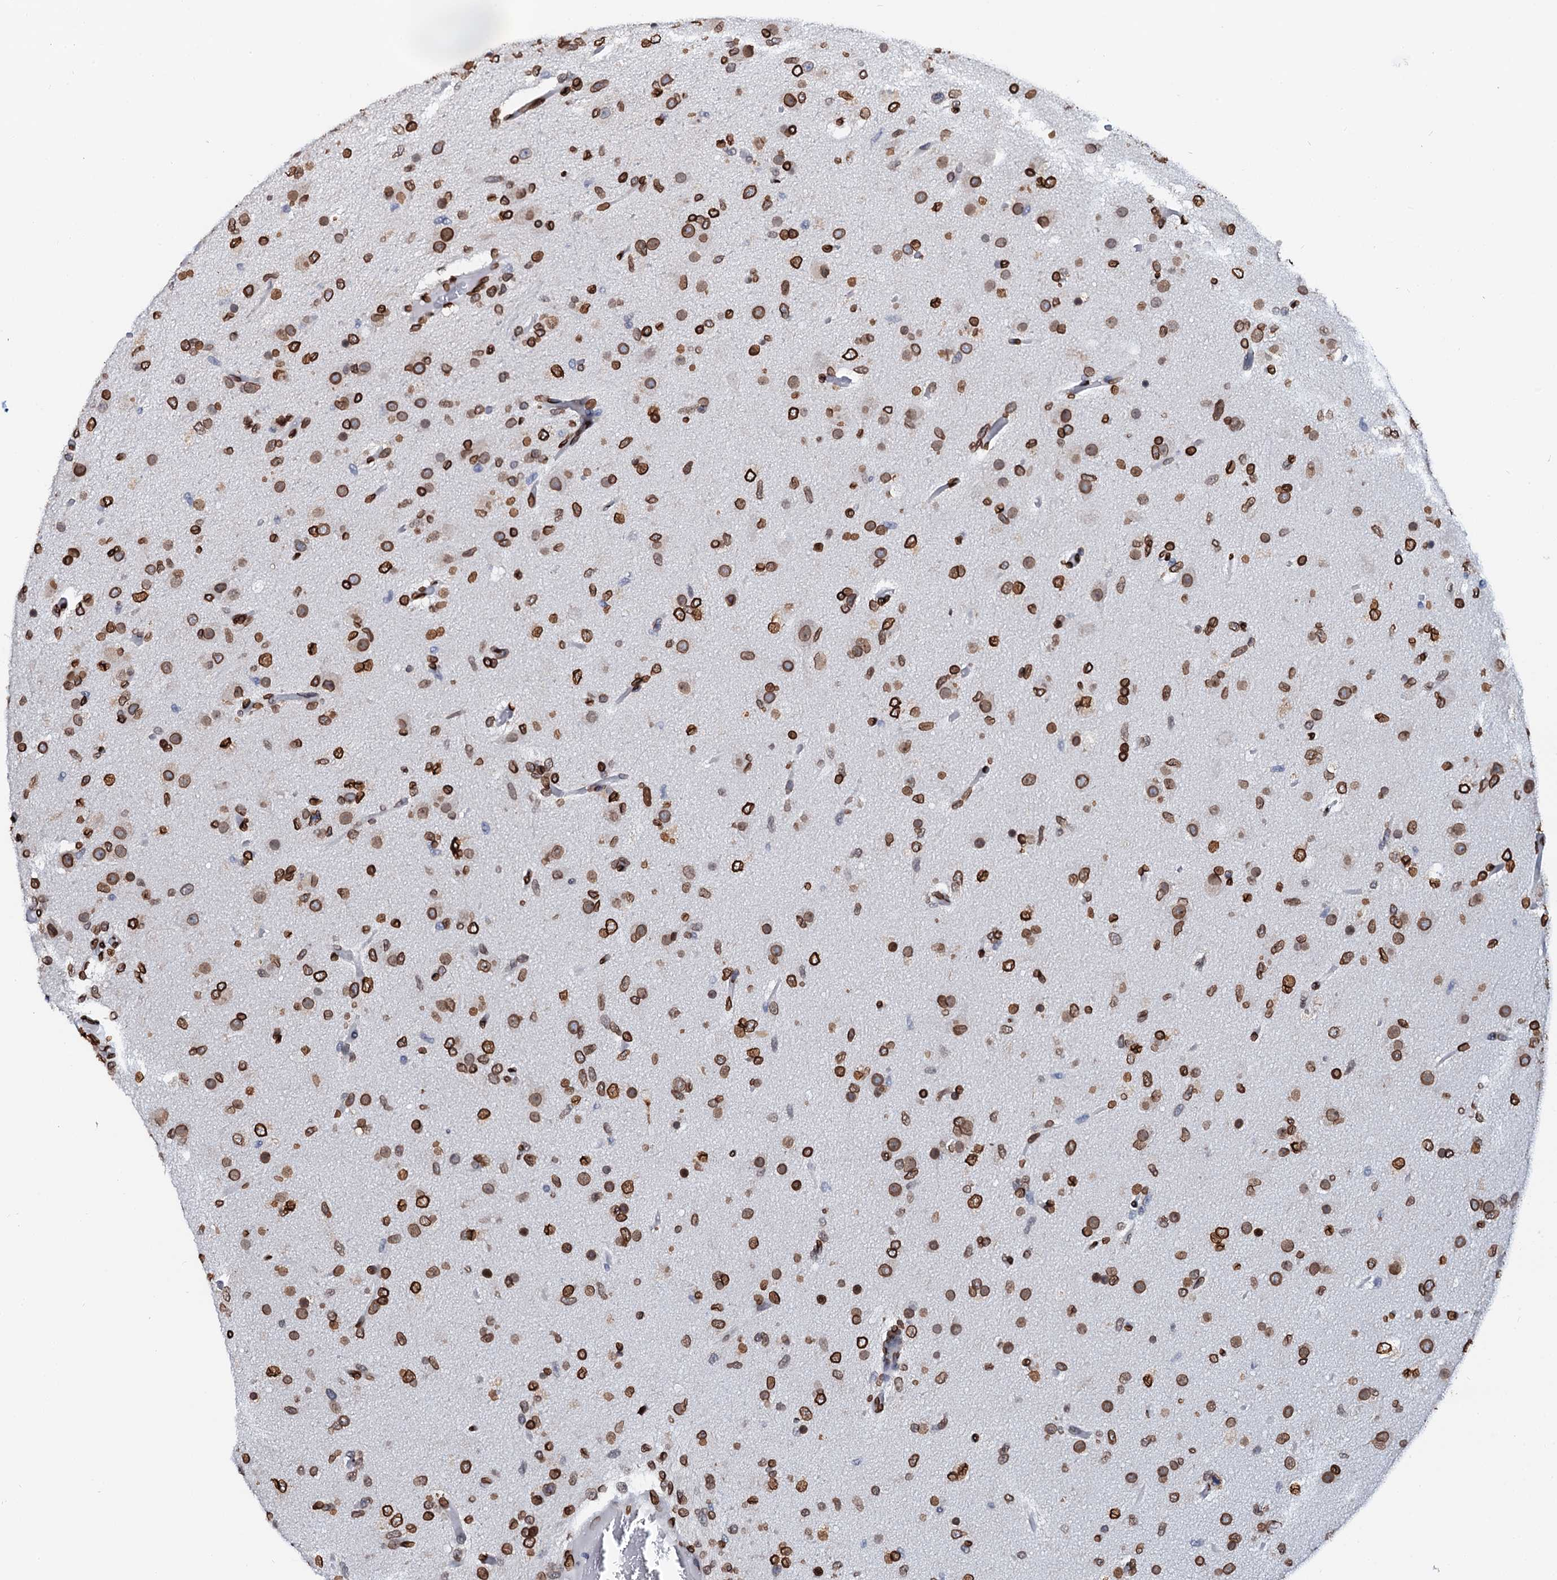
{"staining": {"intensity": "strong", "quantity": ">75%", "location": "cytoplasmic/membranous,nuclear"}, "tissue": "glioma", "cell_type": "Tumor cells", "image_type": "cancer", "snomed": [{"axis": "morphology", "description": "Glioma, malignant, High grade"}, {"axis": "topography", "description": "Brain"}], "caption": "DAB immunohistochemical staining of glioma exhibits strong cytoplasmic/membranous and nuclear protein staining in about >75% of tumor cells.", "gene": "KATNAL2", "patient": {"sex": "female", "age": 74}}